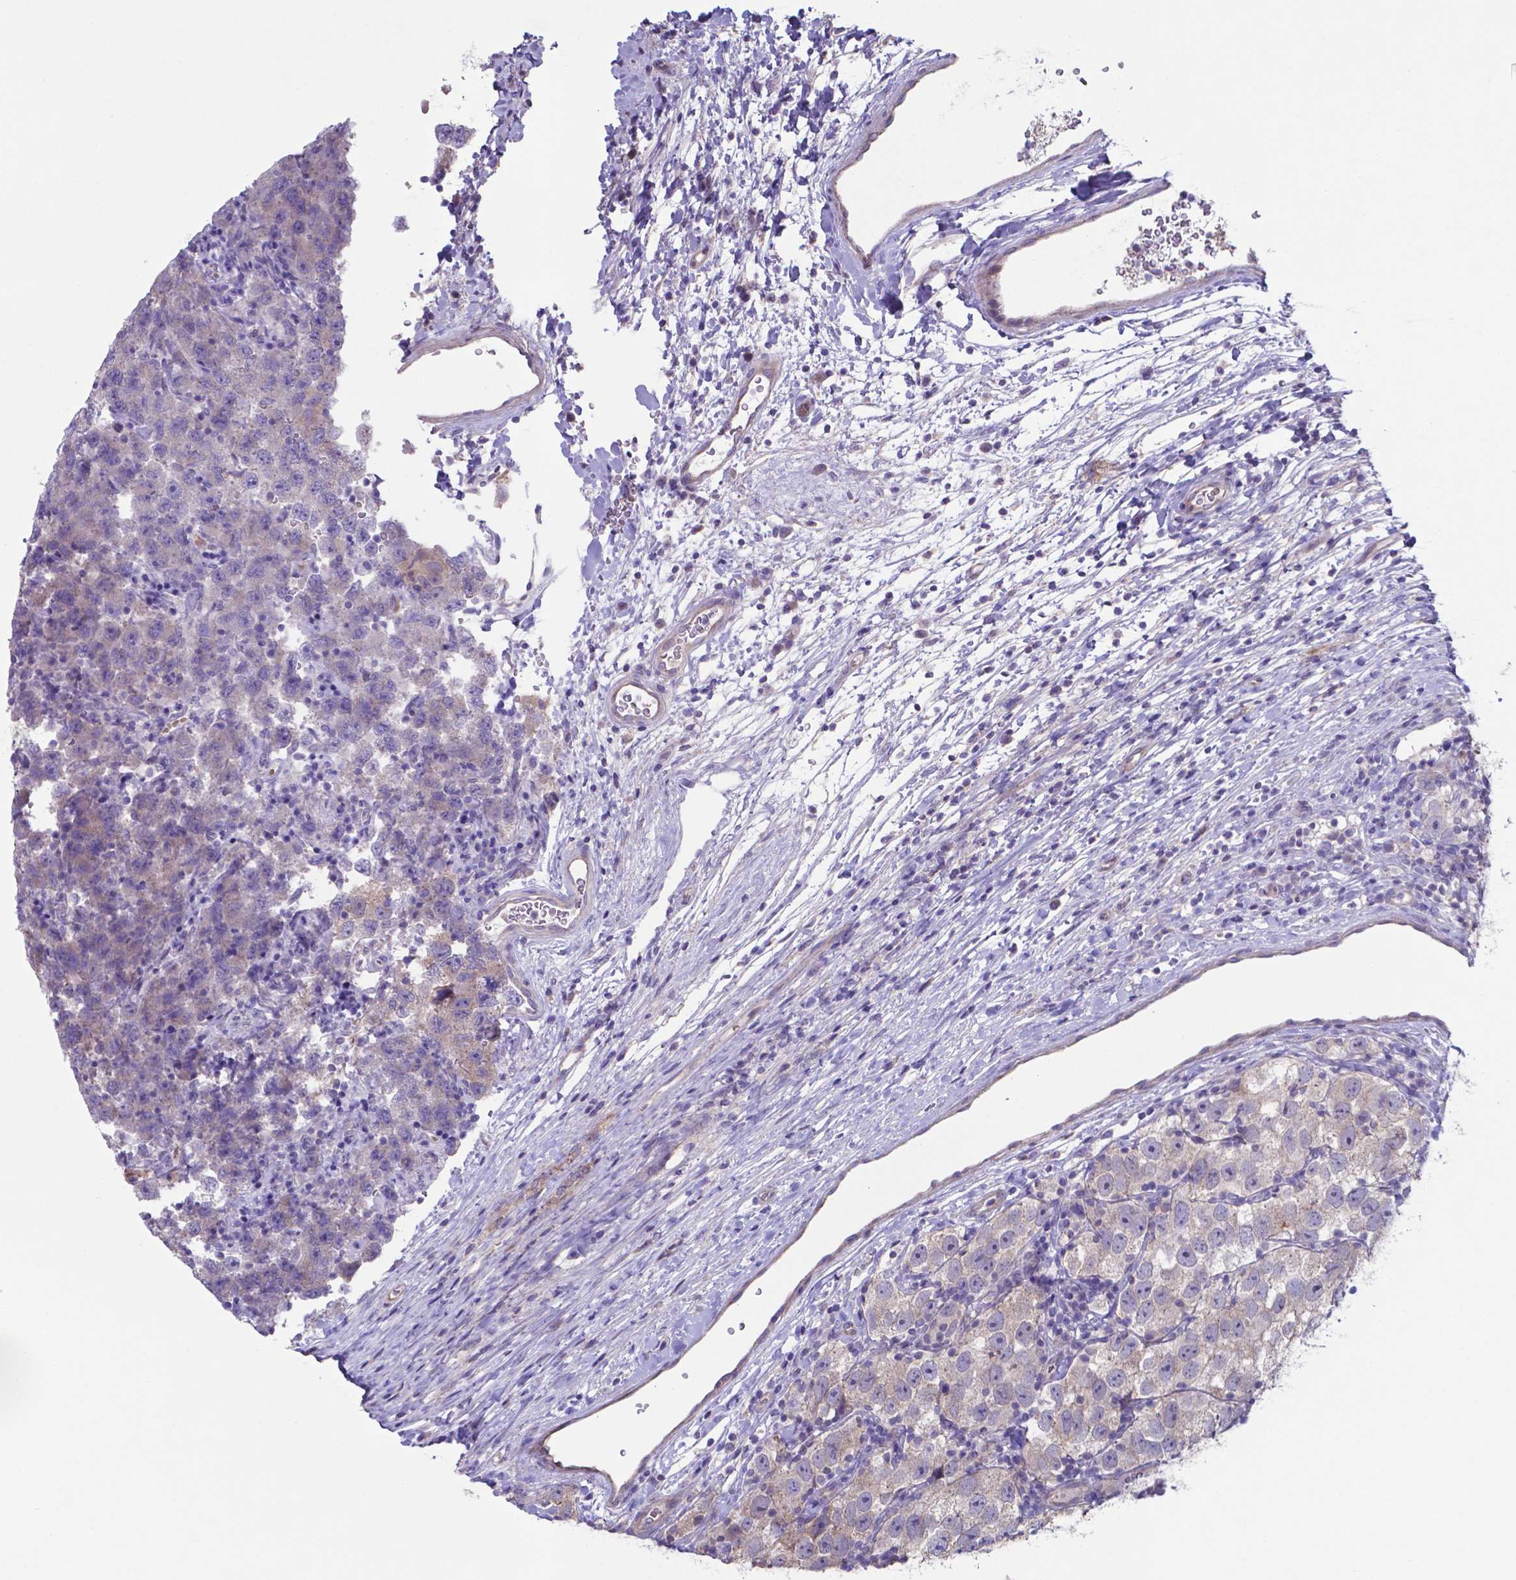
{"staining": {"intensity": "moderate", "quantity": "25%-75%", "location": "cytoplasmic/membranous"}, "tissue": "testis cancer", "cell_type": "Tumor cells", "image_type": "cancer", "snomed": [{"axis": "morphology", "description": "Seminoma, NOS"}, {"axis": "topography", "description": "Testis"}], "caption": "The micrograph displays a brown stain indicating the presence of a protein in the cytoplasmic/membranous of tumor cells in seminoma (testis).", "gene": "TYRO3", "patient": {"sex": "male", "age": 26}}